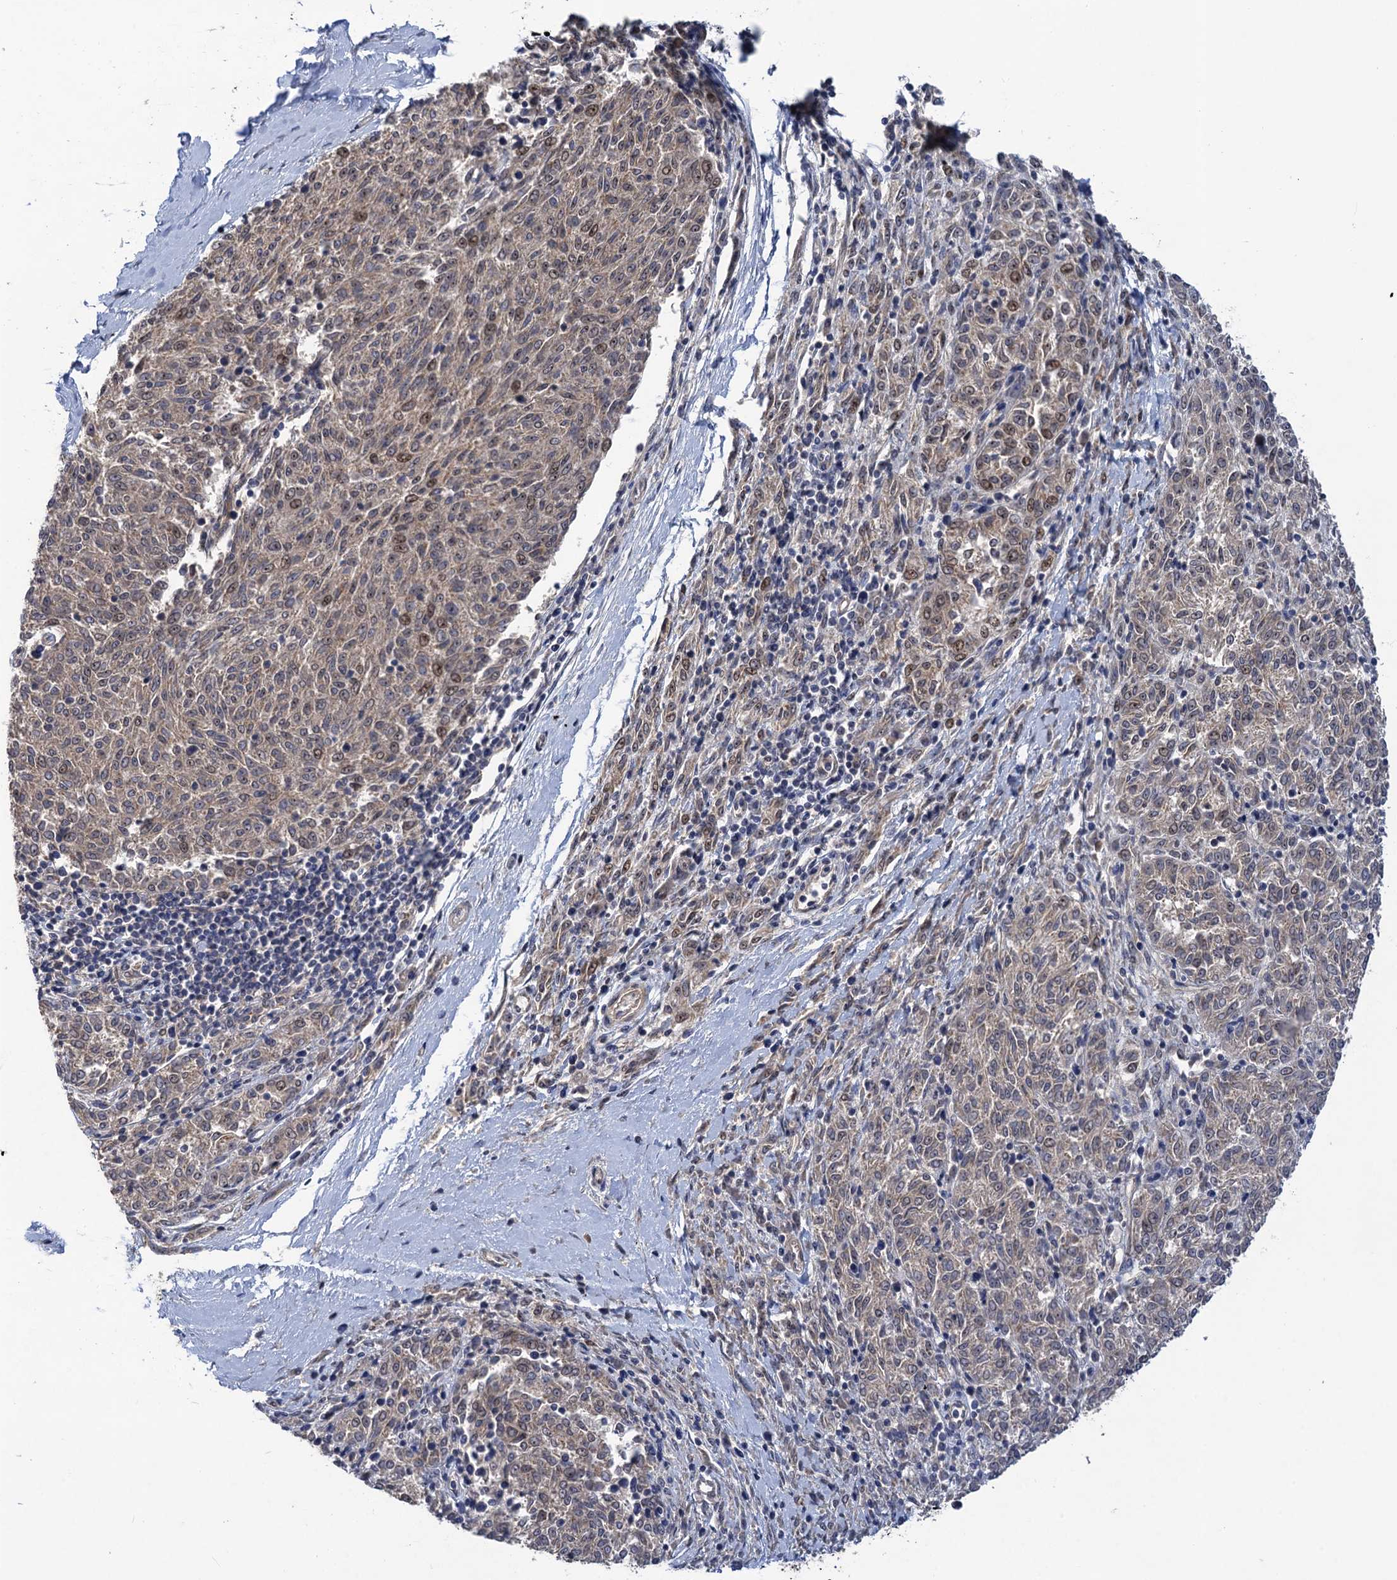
{"staining": {"intensity": "moderate", "quantity": "25%-75%", "location": "cytoplasmic/membranous,nuclear"}, "tissue": "melanoma", "cell_type": "Tumor cells", "image_type": "cancer", "snomed": [{"axis": "morphology", "description": "Malignant melanoma, NOS"}, {"axis": "topography", "description": "Skin"}], "caption": "DAB immunohistochemical staining of human melanoma demonstrates moderate cytoplasmic/membranous and nuclear protein expression in approximately 25%-75% of tumor cells. (Stains: DAB (3,3'-diaminobenzidine) in brown, nuclei in blue, Microscopy: brightfield microscopy at high magnification).", "gene": "ZAR1L", "patient": {"sex": "female", "age": 72}}